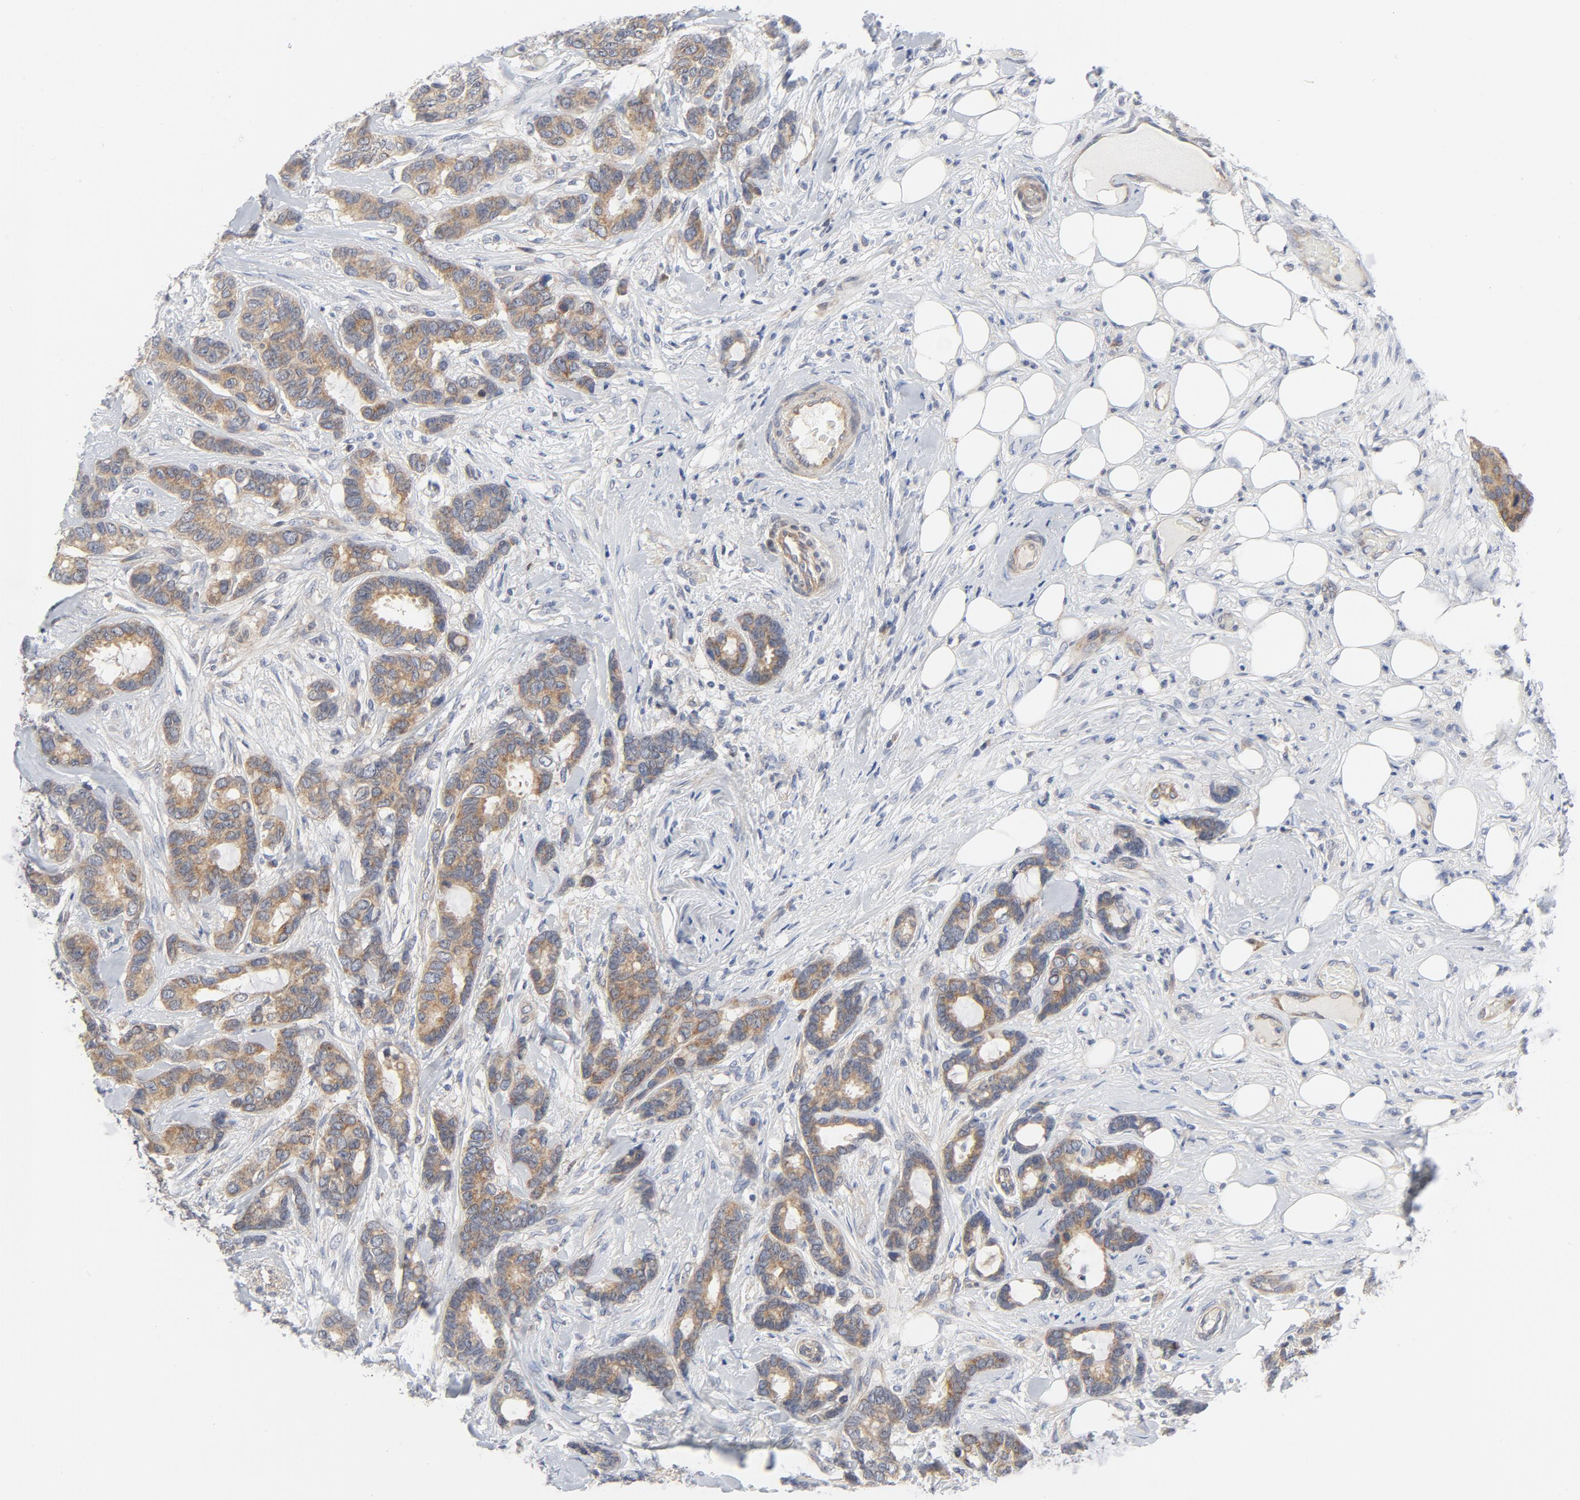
{"staining": {"intensity": "moderate", "quantity": ">75%", "location": "cytoplasmic/membranous"}, "tissue": "breast cancer", "cell_type": "Tumor cells", "image_type": "cancer", "snomed": [{"axis": "morphology", "description": "Duct carcinoma"}, {"axis": "topography", "description": "Breast"}], "caption": "Immunohistochemical staining of human intraductal carcinoma (breast) shows moderate cytoplasmic/membranous protein expression in about >75% of tumor cells. The protein is stained brown, and the nuclei are stained in blue (DAB (3,3'-diaminobenzidine) IHC with brightfield microscopy, high magnification).", "gene": "BAD", "patient": {"sex": "female", "age": 87}}